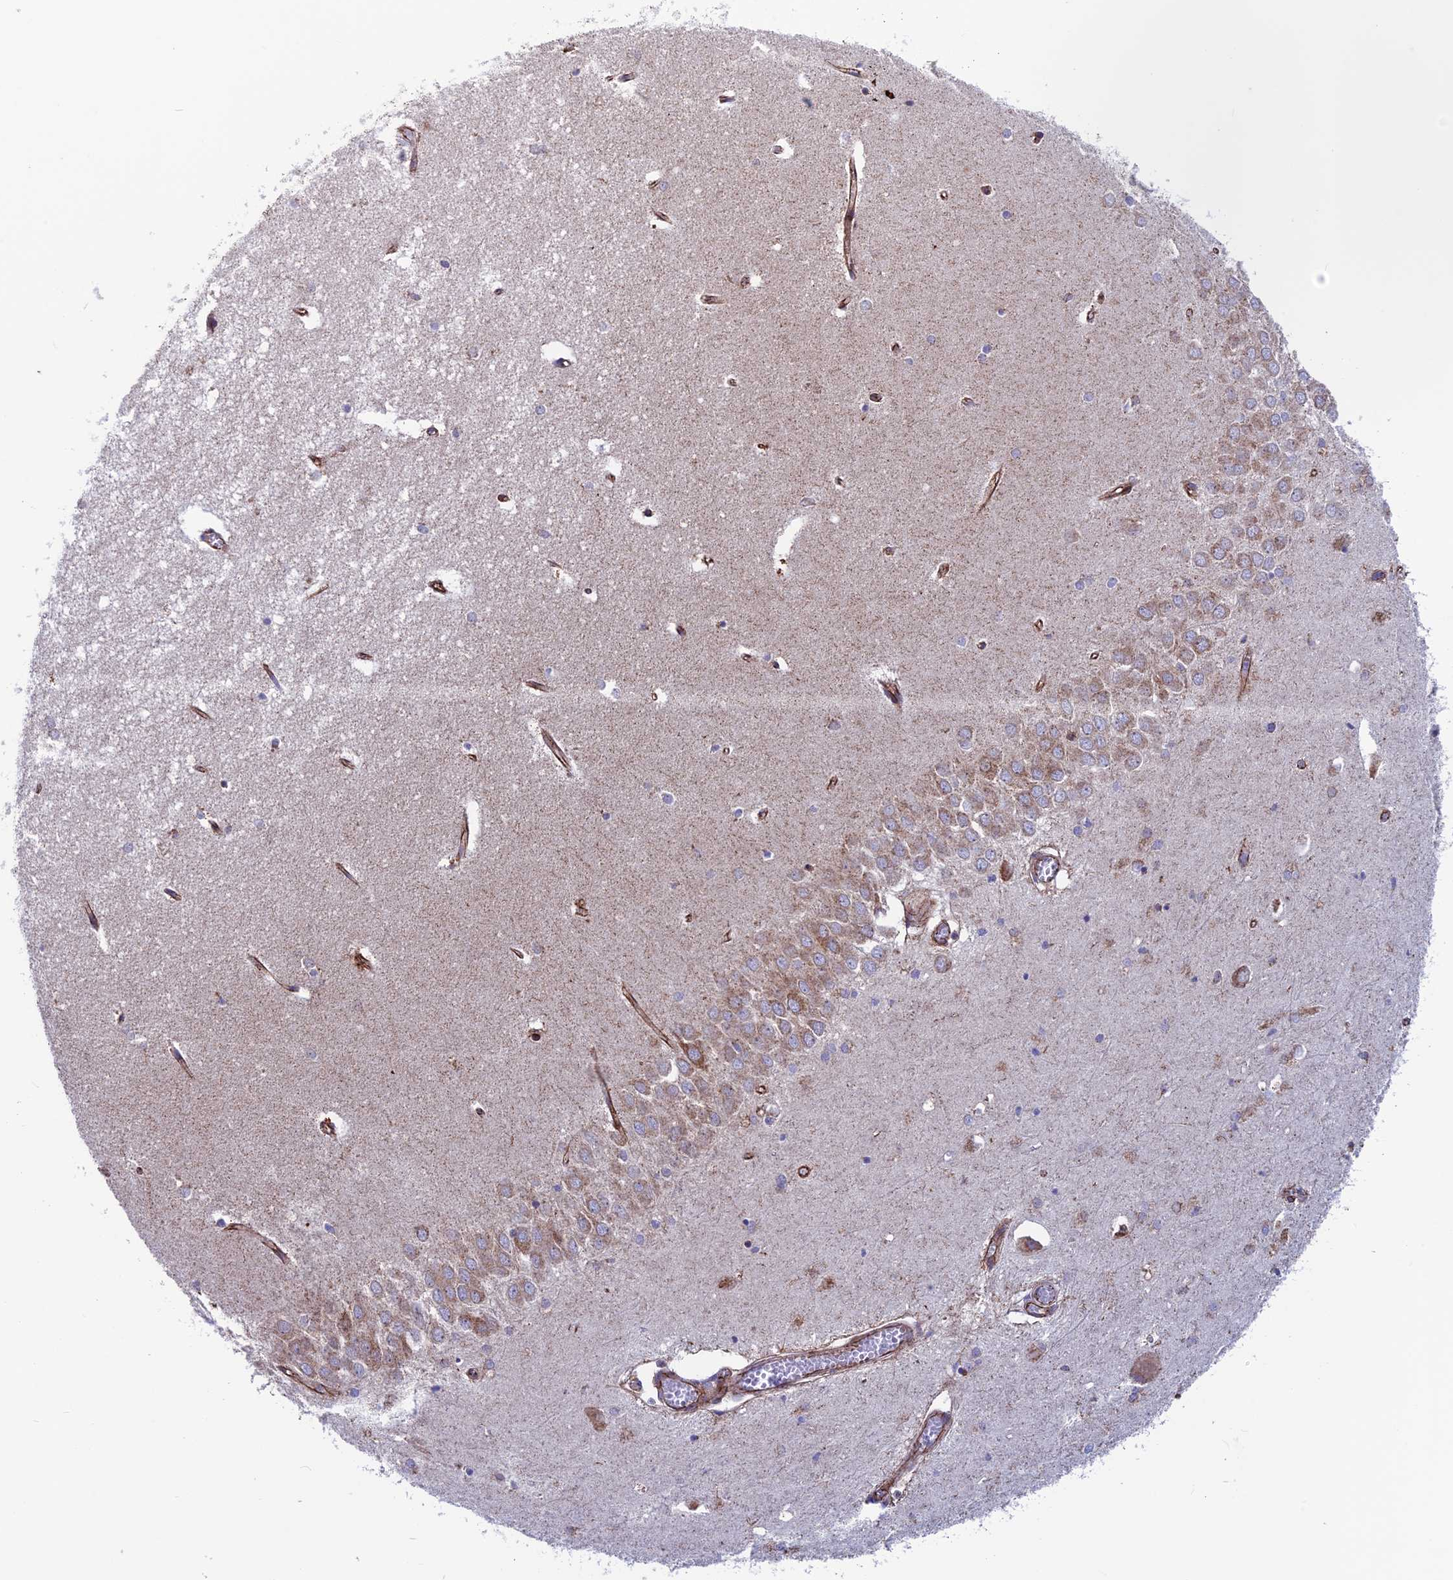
{"staining": {"intensity": "moderate", "quantity": "25%-75%", "location": "cytoplasmic/membranous"}, "tissue": "hippocampus", "cell_type": "Glial cells", "image_type": "normal", "snomed": [{"axis": "morphology", "description": "Normal tissue, NOS"}, {"axis": "topography", "description": "Hippocampus"}], "caption": "Immunohistochemistry (IHC) of unremarkable hippocampus demonstrates medium levels of moderate cytoplasmic/membranous positivity in approximately 25%-75% of glial cells.", "gene": "MRPS18B", "patient": {"sex": "male", "age": 70}}